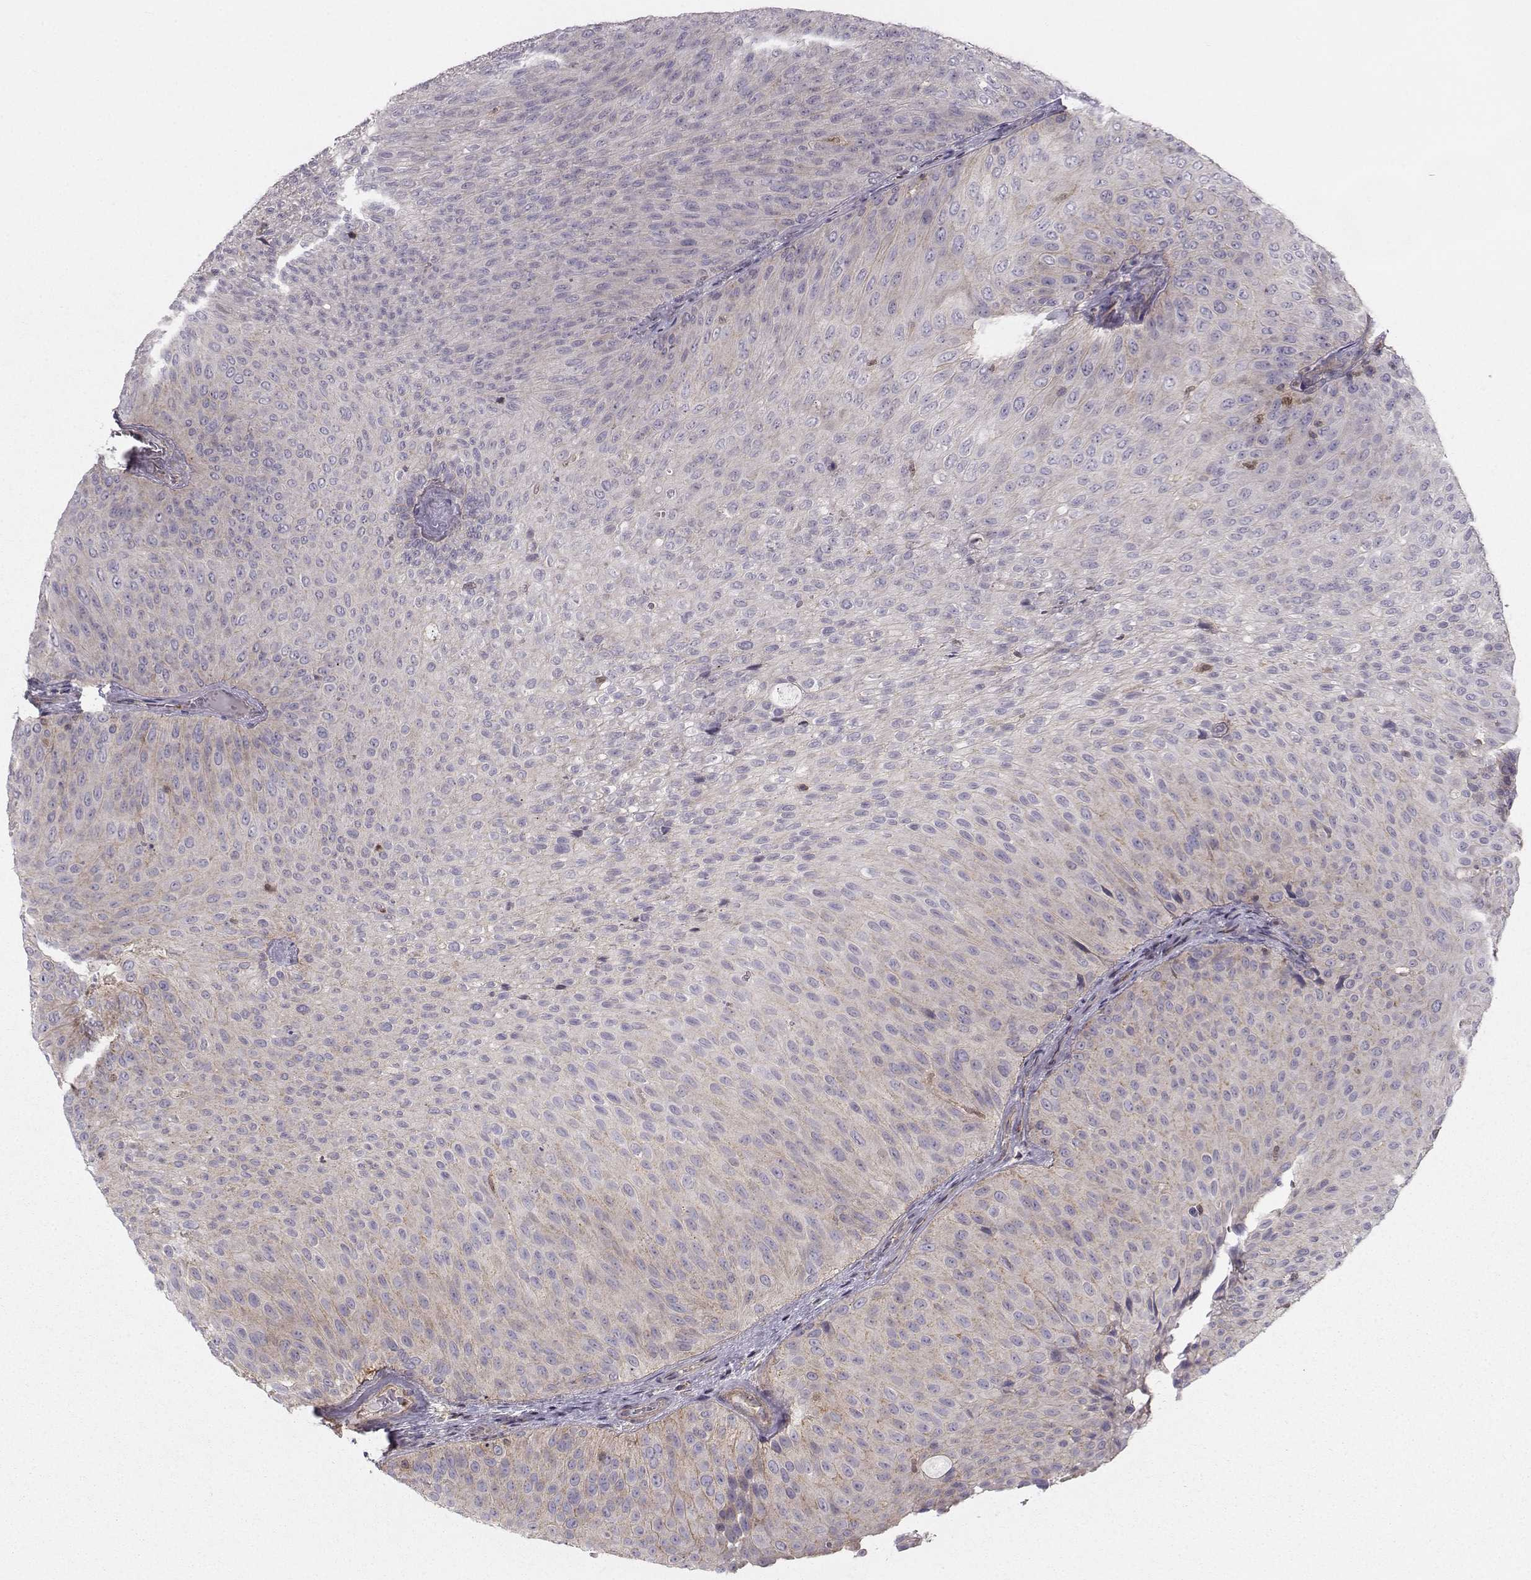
{"staining": {"intensity": "weak", "quantity": "<25%", "location": "cytoplasmic/membranous"}, "tissue": "urothelial cancer", "cell_type": "Tumor cells", "image_type": "cancer", "snomed": [{"axis": "morphology", "description": "Urothelial carcinoma, Low grade"}, {"axis": "topography", "description": "Urinary bladder"}], "caption": "Tumor cells show no significant staining in urothelial cancer.", "gene": "ASB16", "patient": {"sex": "male", "age": 78}}